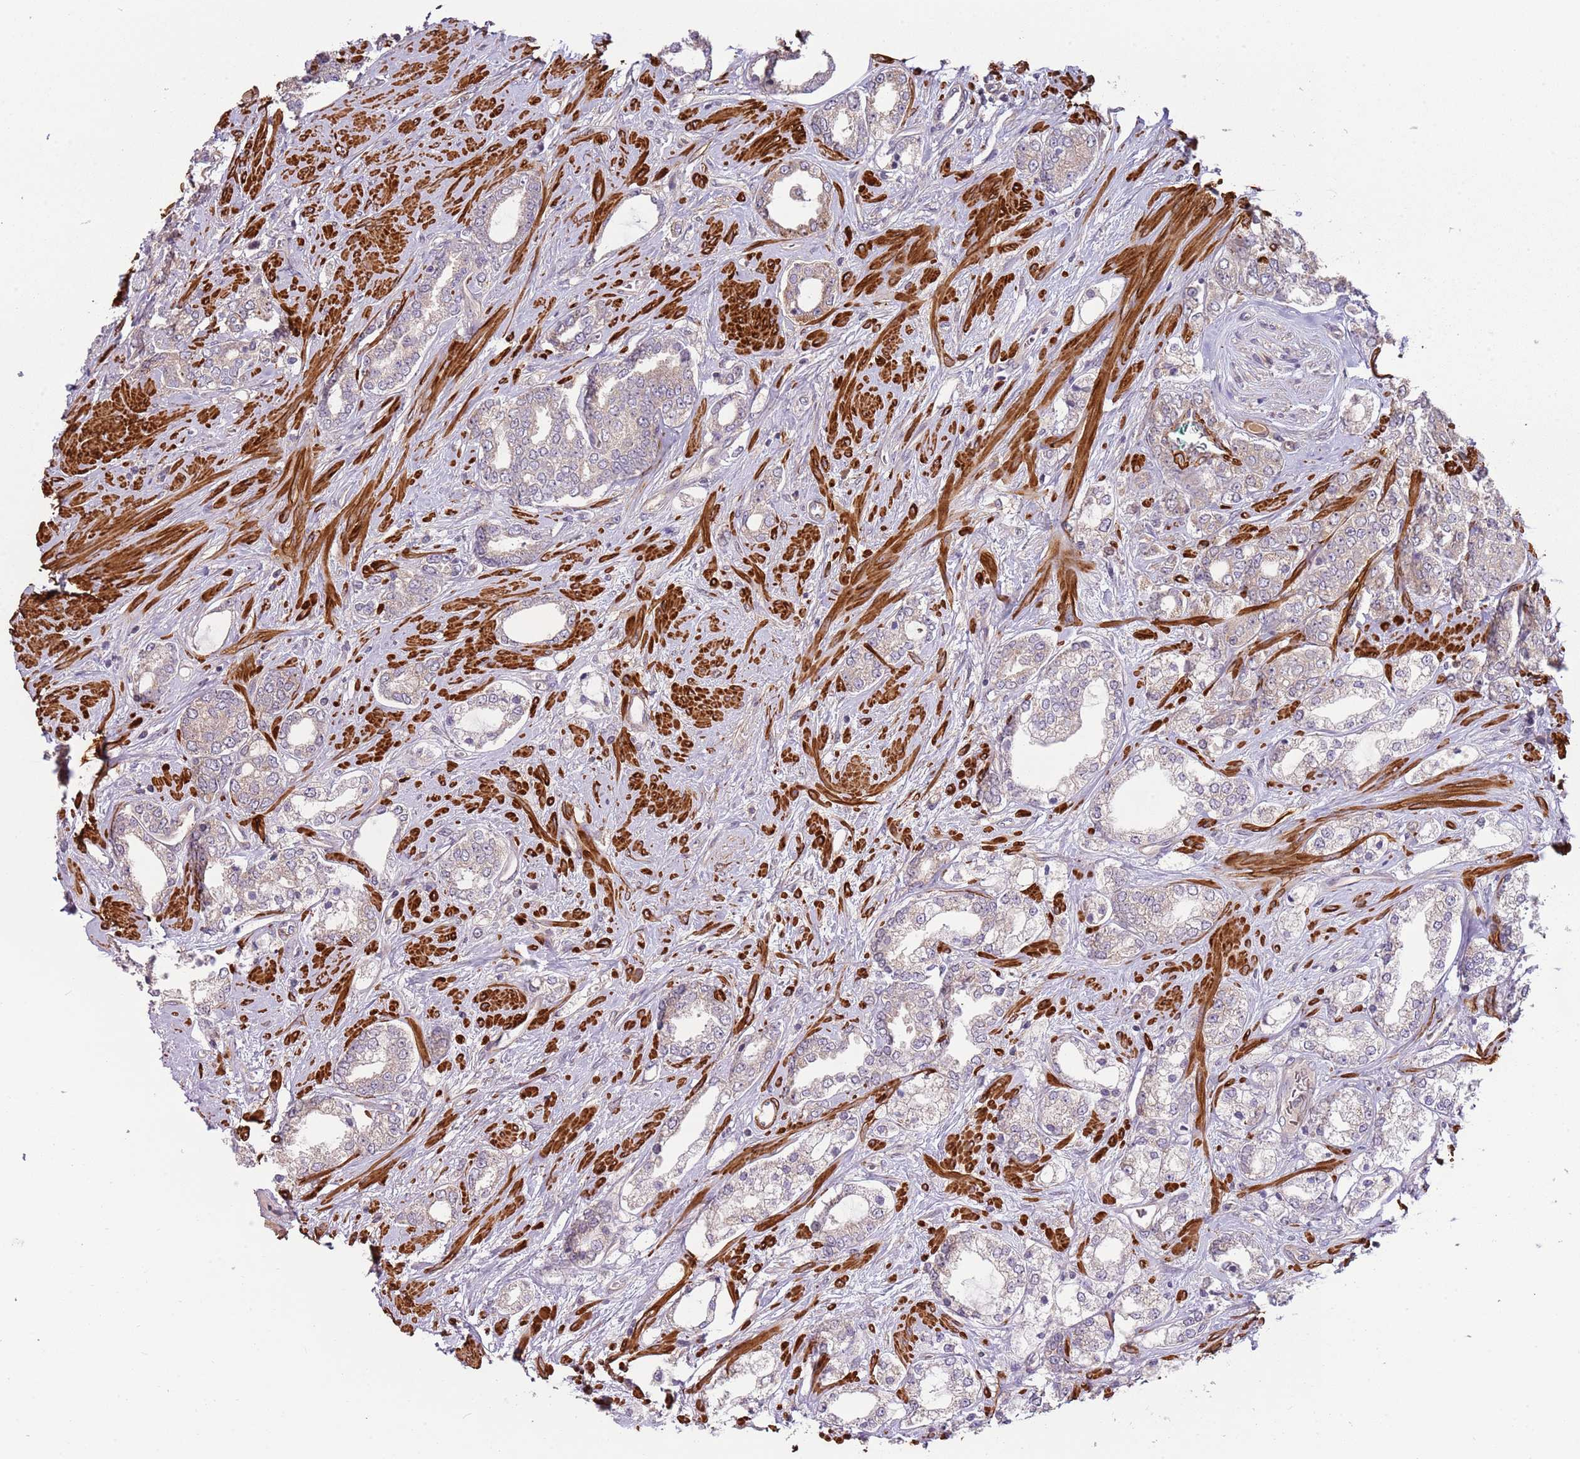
{"staining": {"intensity": "moderate", "quantity": "25%-75%", "location": "cytoplasmic/membranous"}, "tissue": "prostate cancer", "cell_type": "Tumor cells", "image_type": "cancer", "snomed": [{"axis": "morphology", "description": "Adenocarcinoma, High grade"}, {"axis": "topography", "description": "Prostate"}], "caption": "This photomicrograph demonstrates IHC staining of human prostate cancer, with medium moderate cytoplasmic/membranous staining in approximately 25%-75% of tumor cells.", "gene": "RNF128", "patient": {"sex": "male", "age": 64}}